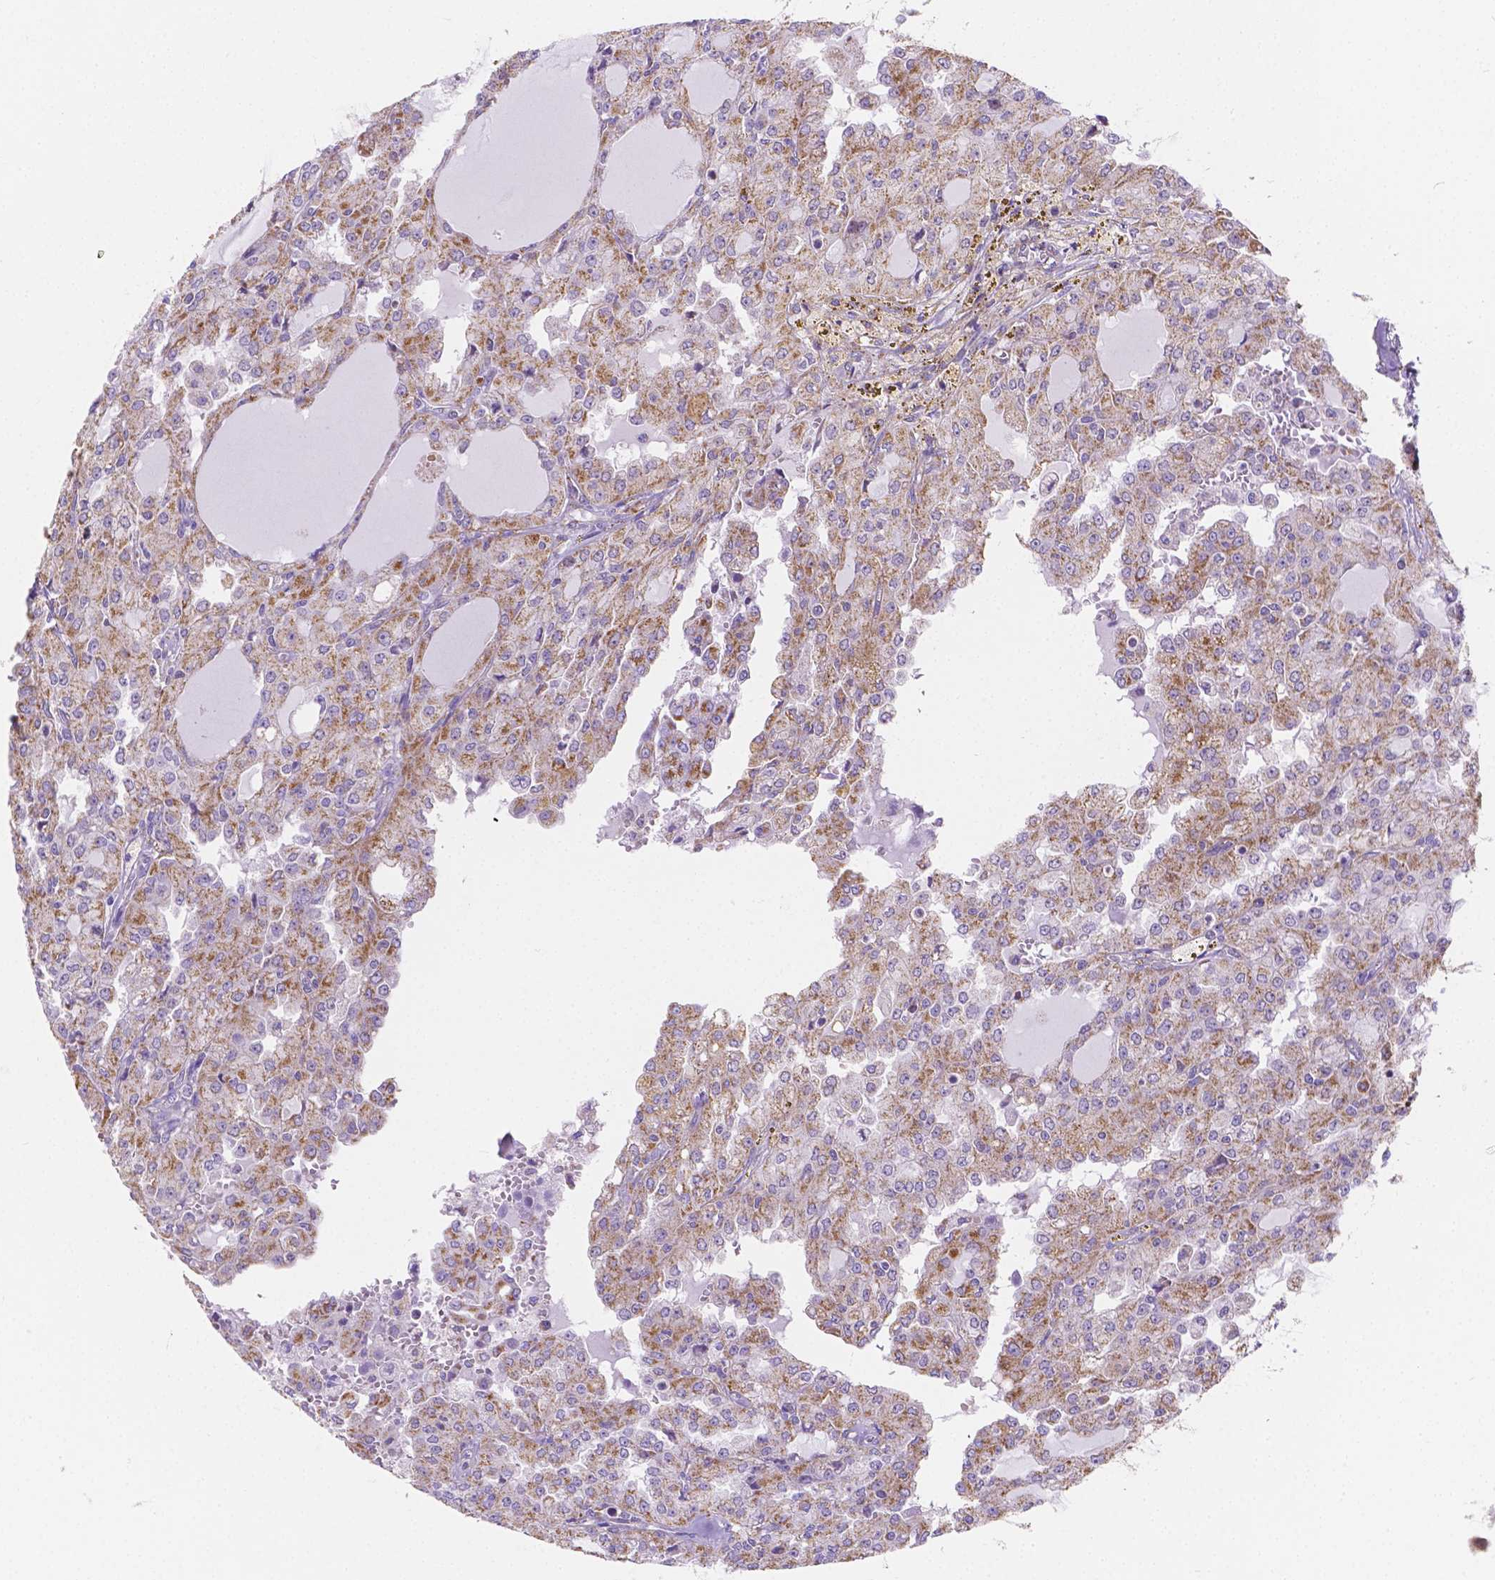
{"staining": {"intensity": "moderate", "quantity": ">75%", "location": "cytoplasmic/membranous"}, "tissue": "head and neck cancer", "cell_type": "Tumor cells", "image_type": "cancer", "snomed": [{"axis": "morphology", "description": "Adenocarcinoma, NOS"}, {"axis": "topography", "description": "Head-Neck"}], "caption": "High-power microscopy captured an immunohistochemistry image of head and neck adenocarcinoma, revealing moderate cytoplasmic/membranous staining in approximately >75% of tumor cells. Nuclei are stained in blue.", "gene": "SGTB", "patient": {"sex": "male", "age": 64}}